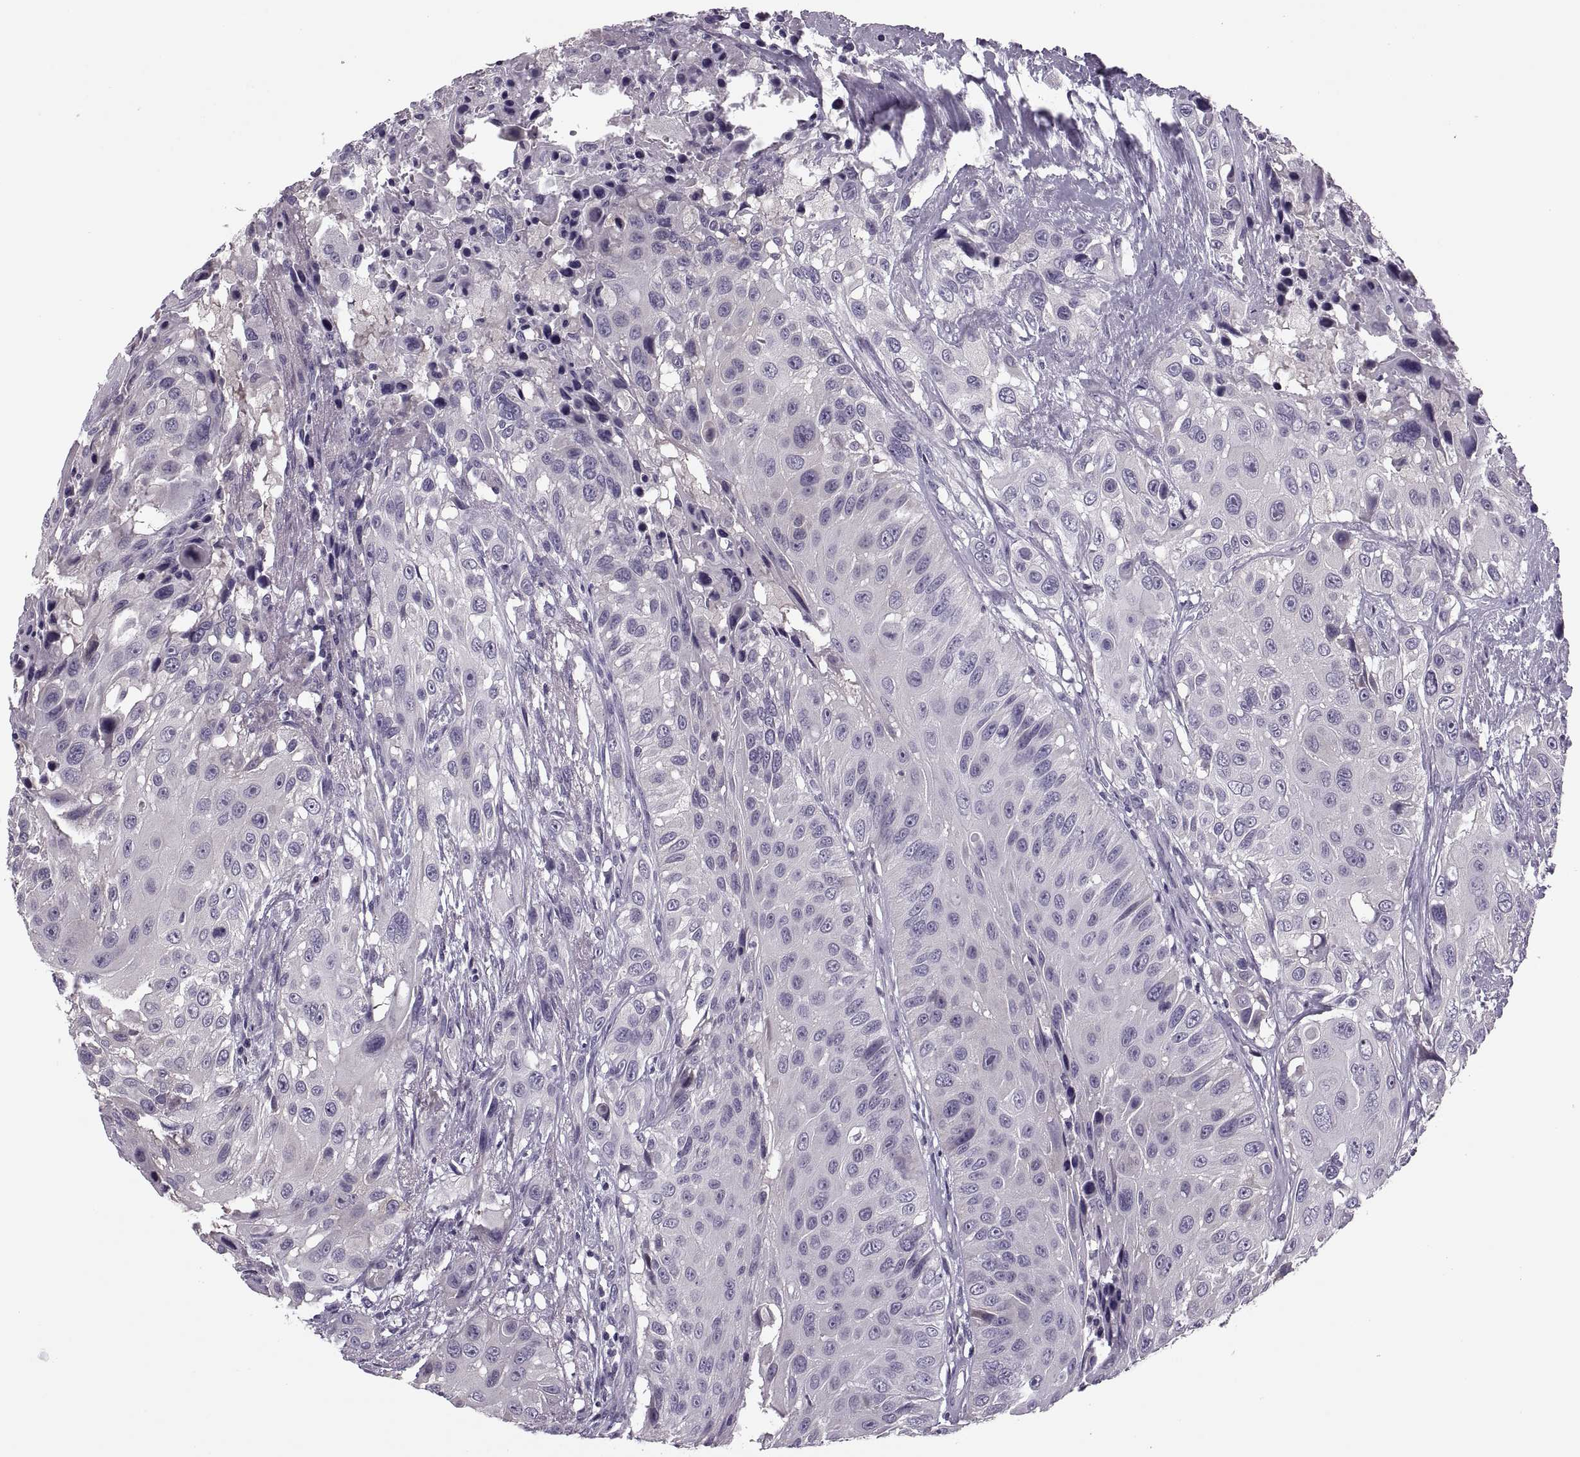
{"staining": {"intensity": "negative", "quantity": "none", "location": "none"}, "tissue": "urothelial cancer", "cell_type": "Tumor cells", "image_type": "cancer", "snomed": [{"axis": "morphology", "description": "Urothelial carcinoma, NOS"}, {"axis": "topography", "description": "Urinary bladder"}], "caption": "Tumor cells are negative for protein expression in human urothelial cancer. Nuclei are stained in blue.", "gene": "PRSS54", "patient": {"sex": "male", "age": 55}}